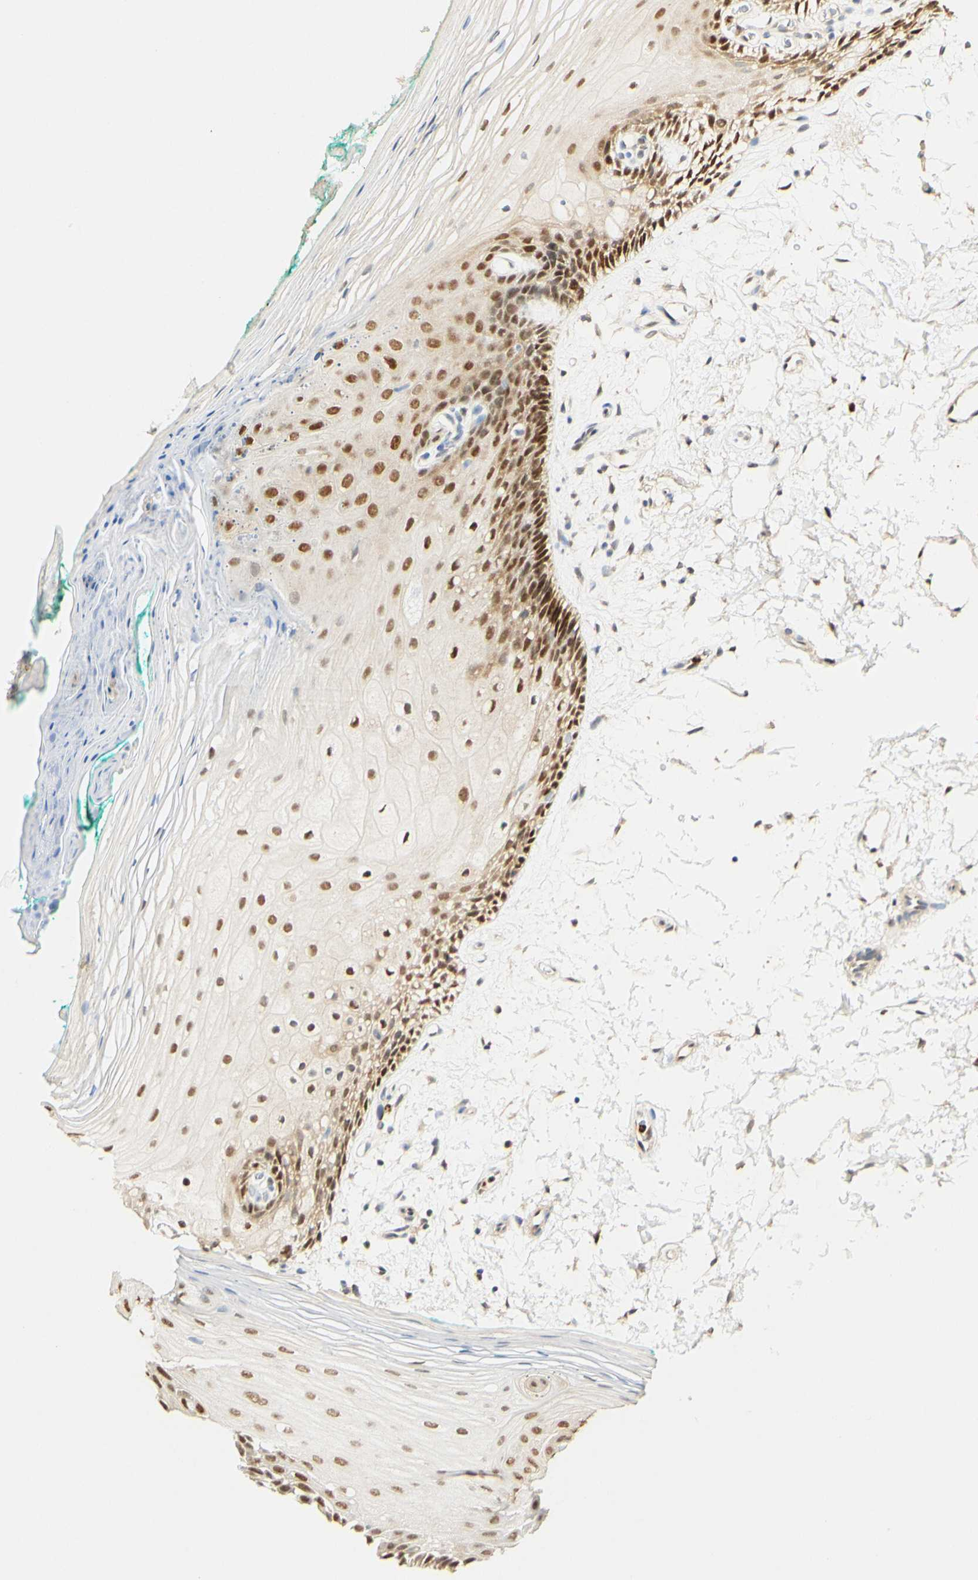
{"staining": {"intensity": "strong", "quantity": "25%-75%", "location": "cytoplasmic/membranous,nuclear"}, "tissue": "oral mucosa", "cell_type": "Squamous epithelial cells", "image_type": "normal", "snomed": [{"axis": "morphology", "description": "Normal tissue, NOS"}, {"axis": "topography", "description": "Skeletal muscle"}, {"axis": "topography", "description": "Oral tissue"}, {"axis": "topography", "description": "Peripheral nerve tissue"}], "caption": "IHC of benign oral mucosa reveals high levels of strong cytoplasmic/membranous,nuclear staining in approximately 25%-75% of squamous epithelial cells. (DAB (3,3'-diaminobenzidine) IHC with brightfield microscopy, high magnification).", "gene": "MAP3K4", "patient": {"sex": "female", "age": 84}}